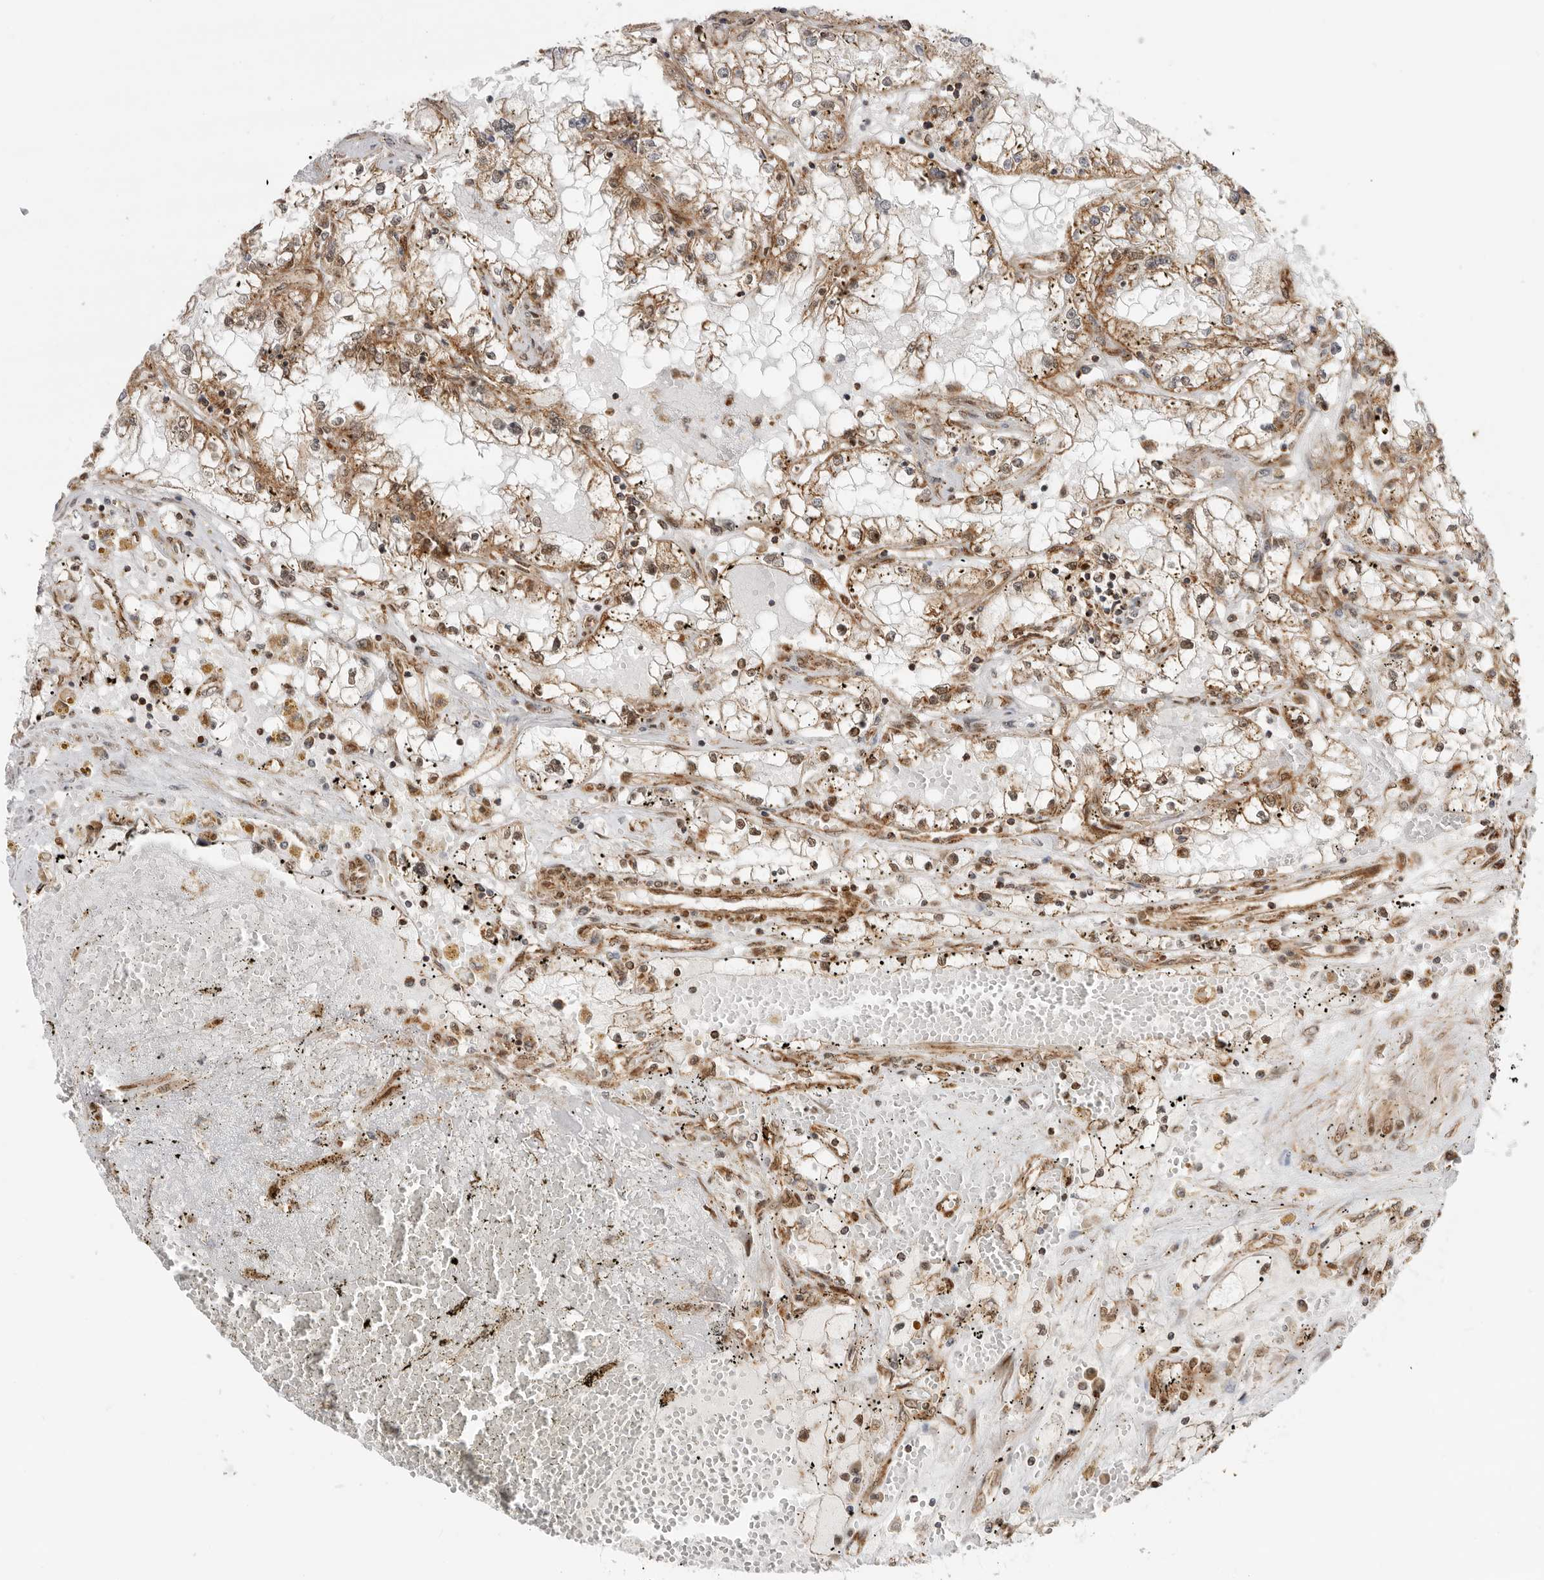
{"staining": {"intensity": "moderate", "quantity": "25%-75%", "location": "cytoplasmic/membranous"}, "tissue": "renal cancer", "cell_type": "Tumor cells", "image_type": "cancer", "snomed": [{"axis": "morphology", "description": "Adenocarcinoma, NOS"}, {"axis": "topography", "description": "Kidney"}], "caption": "Moderate cytoplasmic/membranous positivity is seen in approximately 25%-75% of tumor cells in adenocarcinoma (renal).", "gene": "DCAF8", "patient": {"sex": "male", "age": 56}}